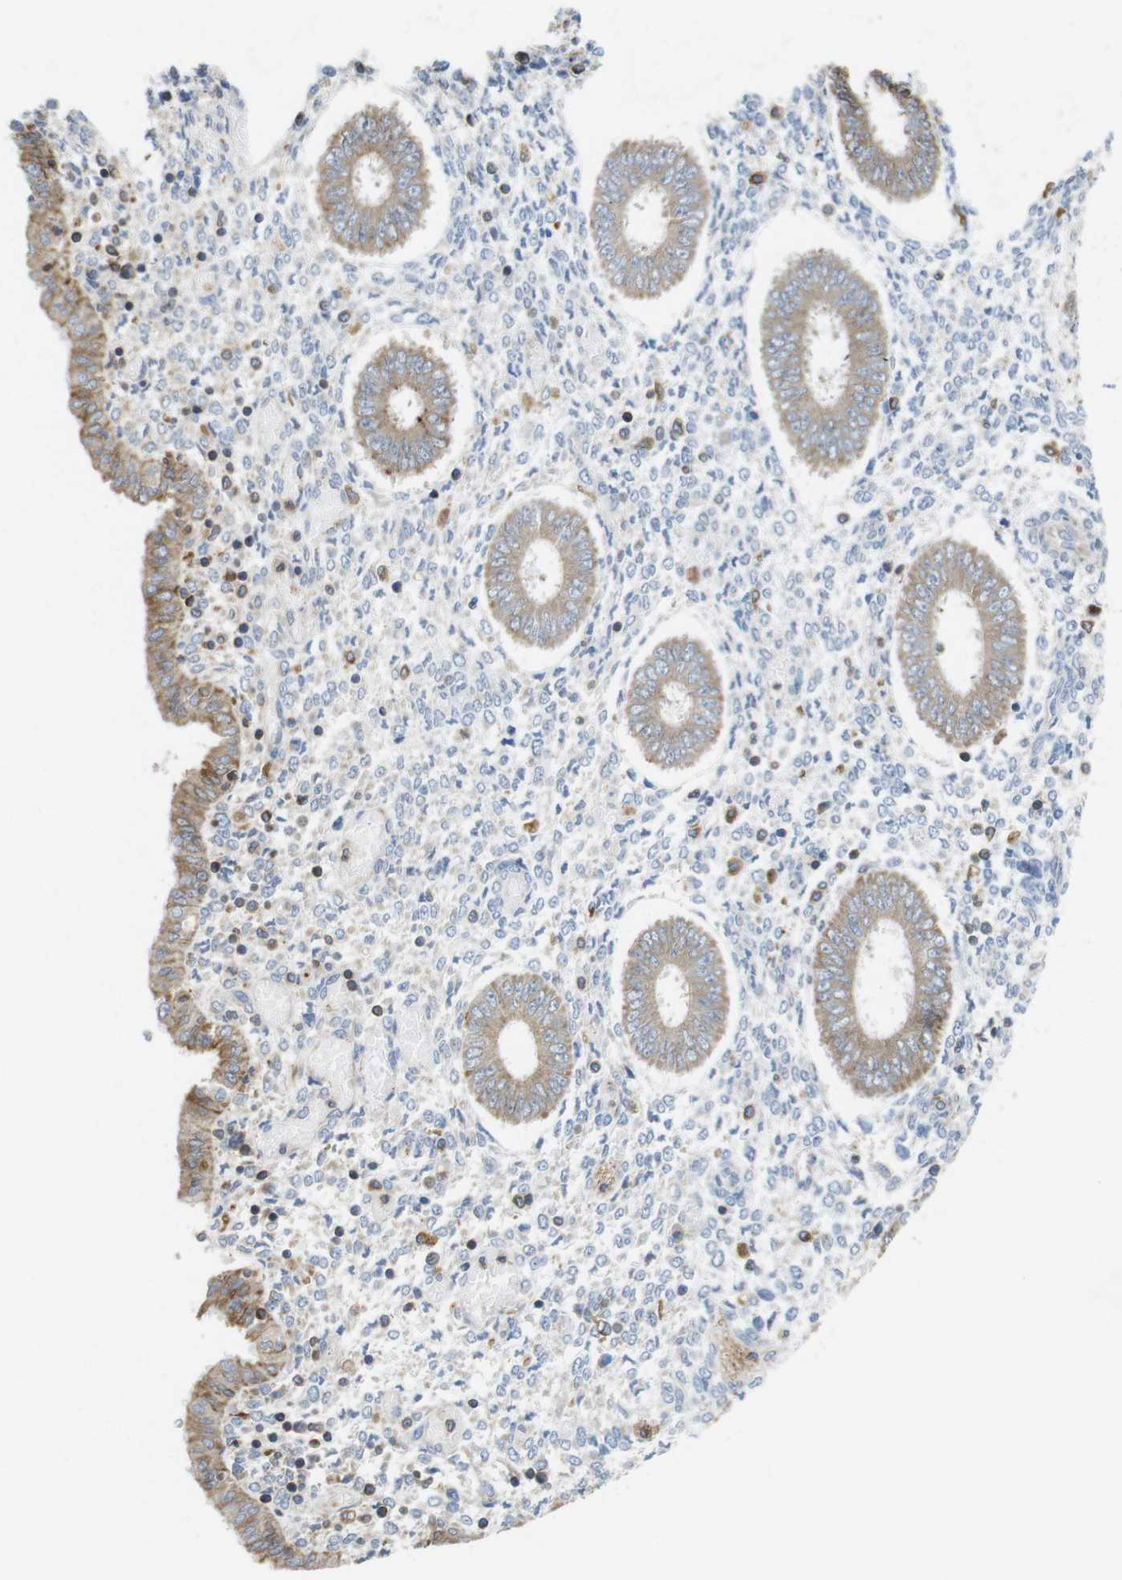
{"staining": {"intensity": "weak", "quantity": "<25%", "location": "cytoplasmic/membranous"}, "tissue": "endometrium", "cell_type": "Cells in endometrial stroma", "image_type": "normal", "snomed": [{"axis": "morphology", "description": "Normal tissue, NOS"}, {"axis": "topography", "description": "Endometrium"}], "caption": "Cells in endometrial stroma are negative for brown protein staining in unremarkable endometrium. (DAB (3,3'-diaminobenzidine) IHC visualized using brightfield microscopy, high magnification).", "gene": "ARL6IP5", "patient": {"sex": "female", "age": 35}}